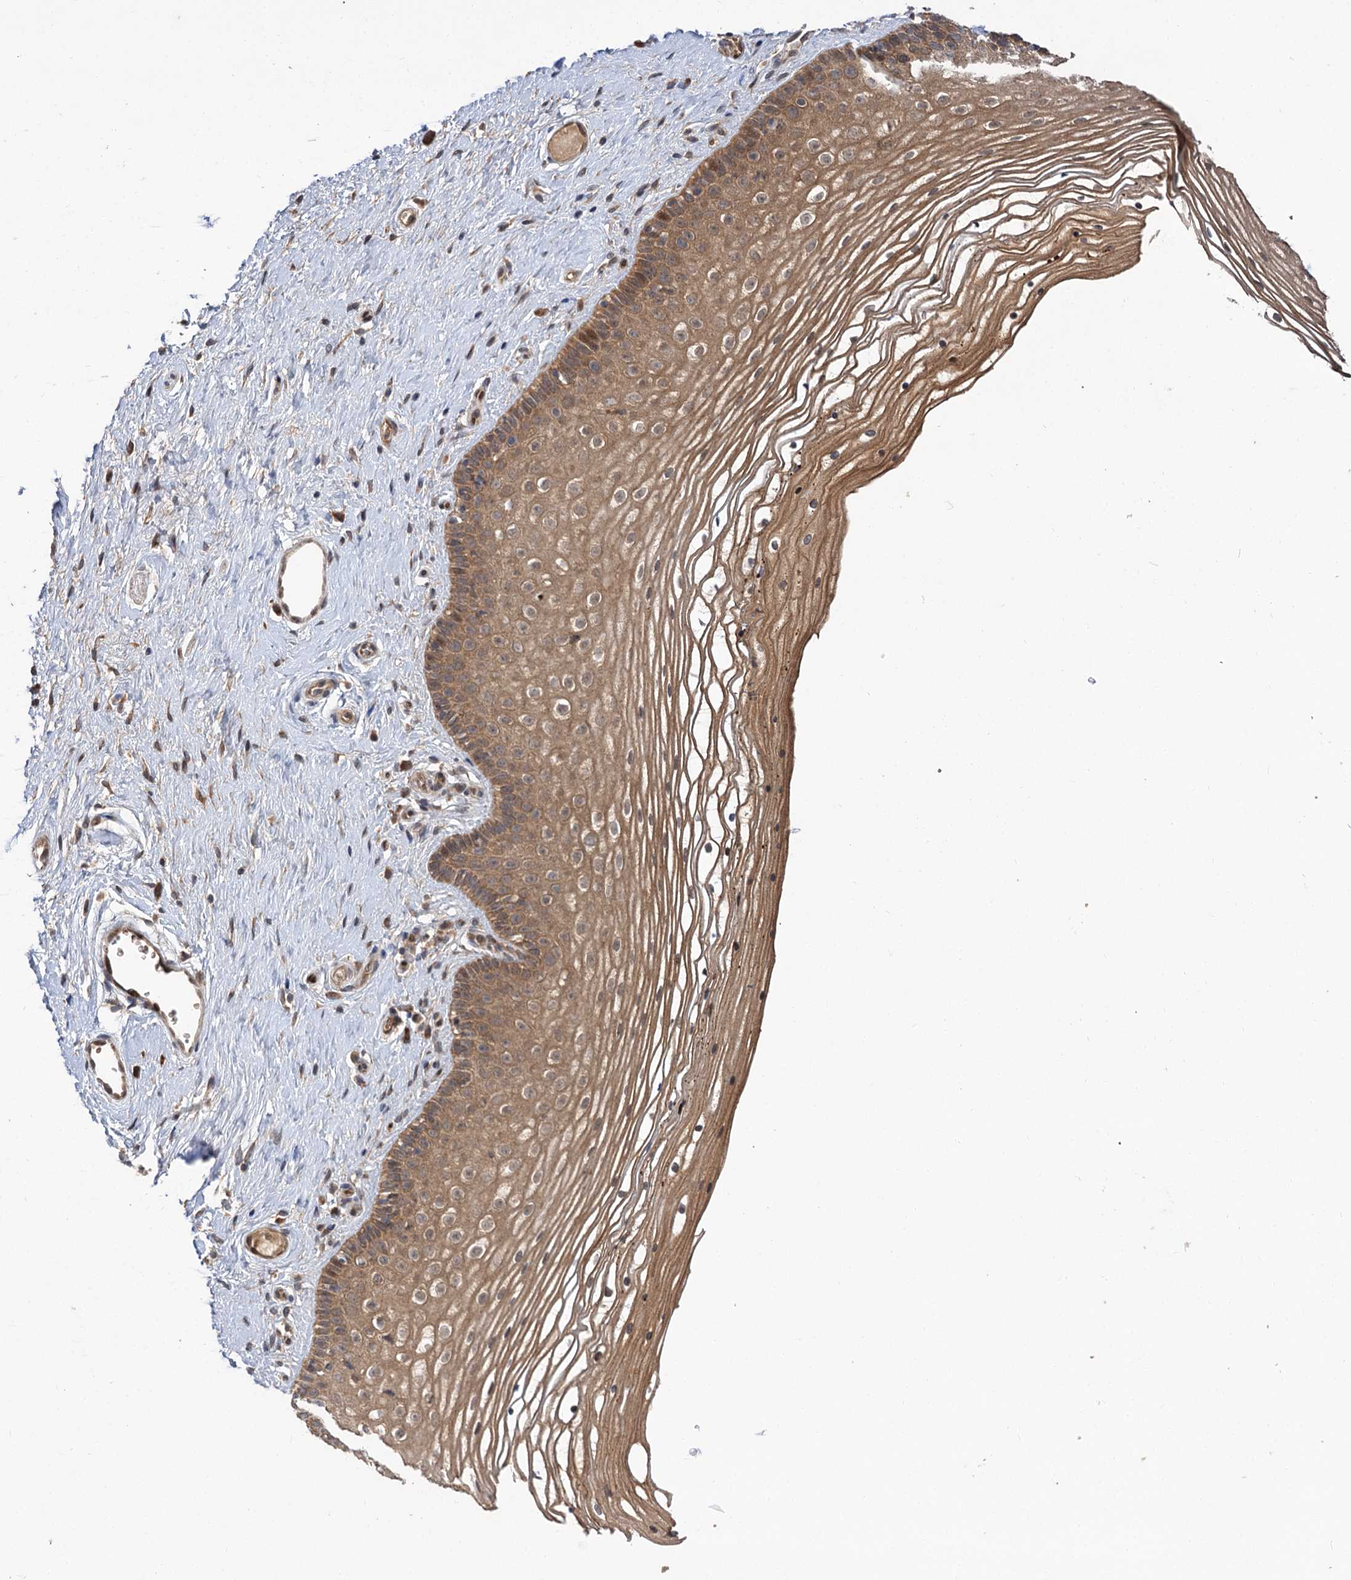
{"staining": {"intensity": "moderate", "quantity": ">75%", "location": "cytoplasmic/membranous"}, "tissue": "vagina", "cell_type": "Squamous epithelial cells", "image_type": "normal", "snomed": [{"axis": "morphology", "description": "Normal tissue, NOS"}, {"axis": "topography", "description": "Vagina"}], "caption": "Immunohistochemical staining of normal human vagina demonstrates moderate cytoplasmic/membranous protein staining in about >75% of squamous epithelial cells.", "gene": "FBXW8", "patient": {"sex": "female", "age": 46}}